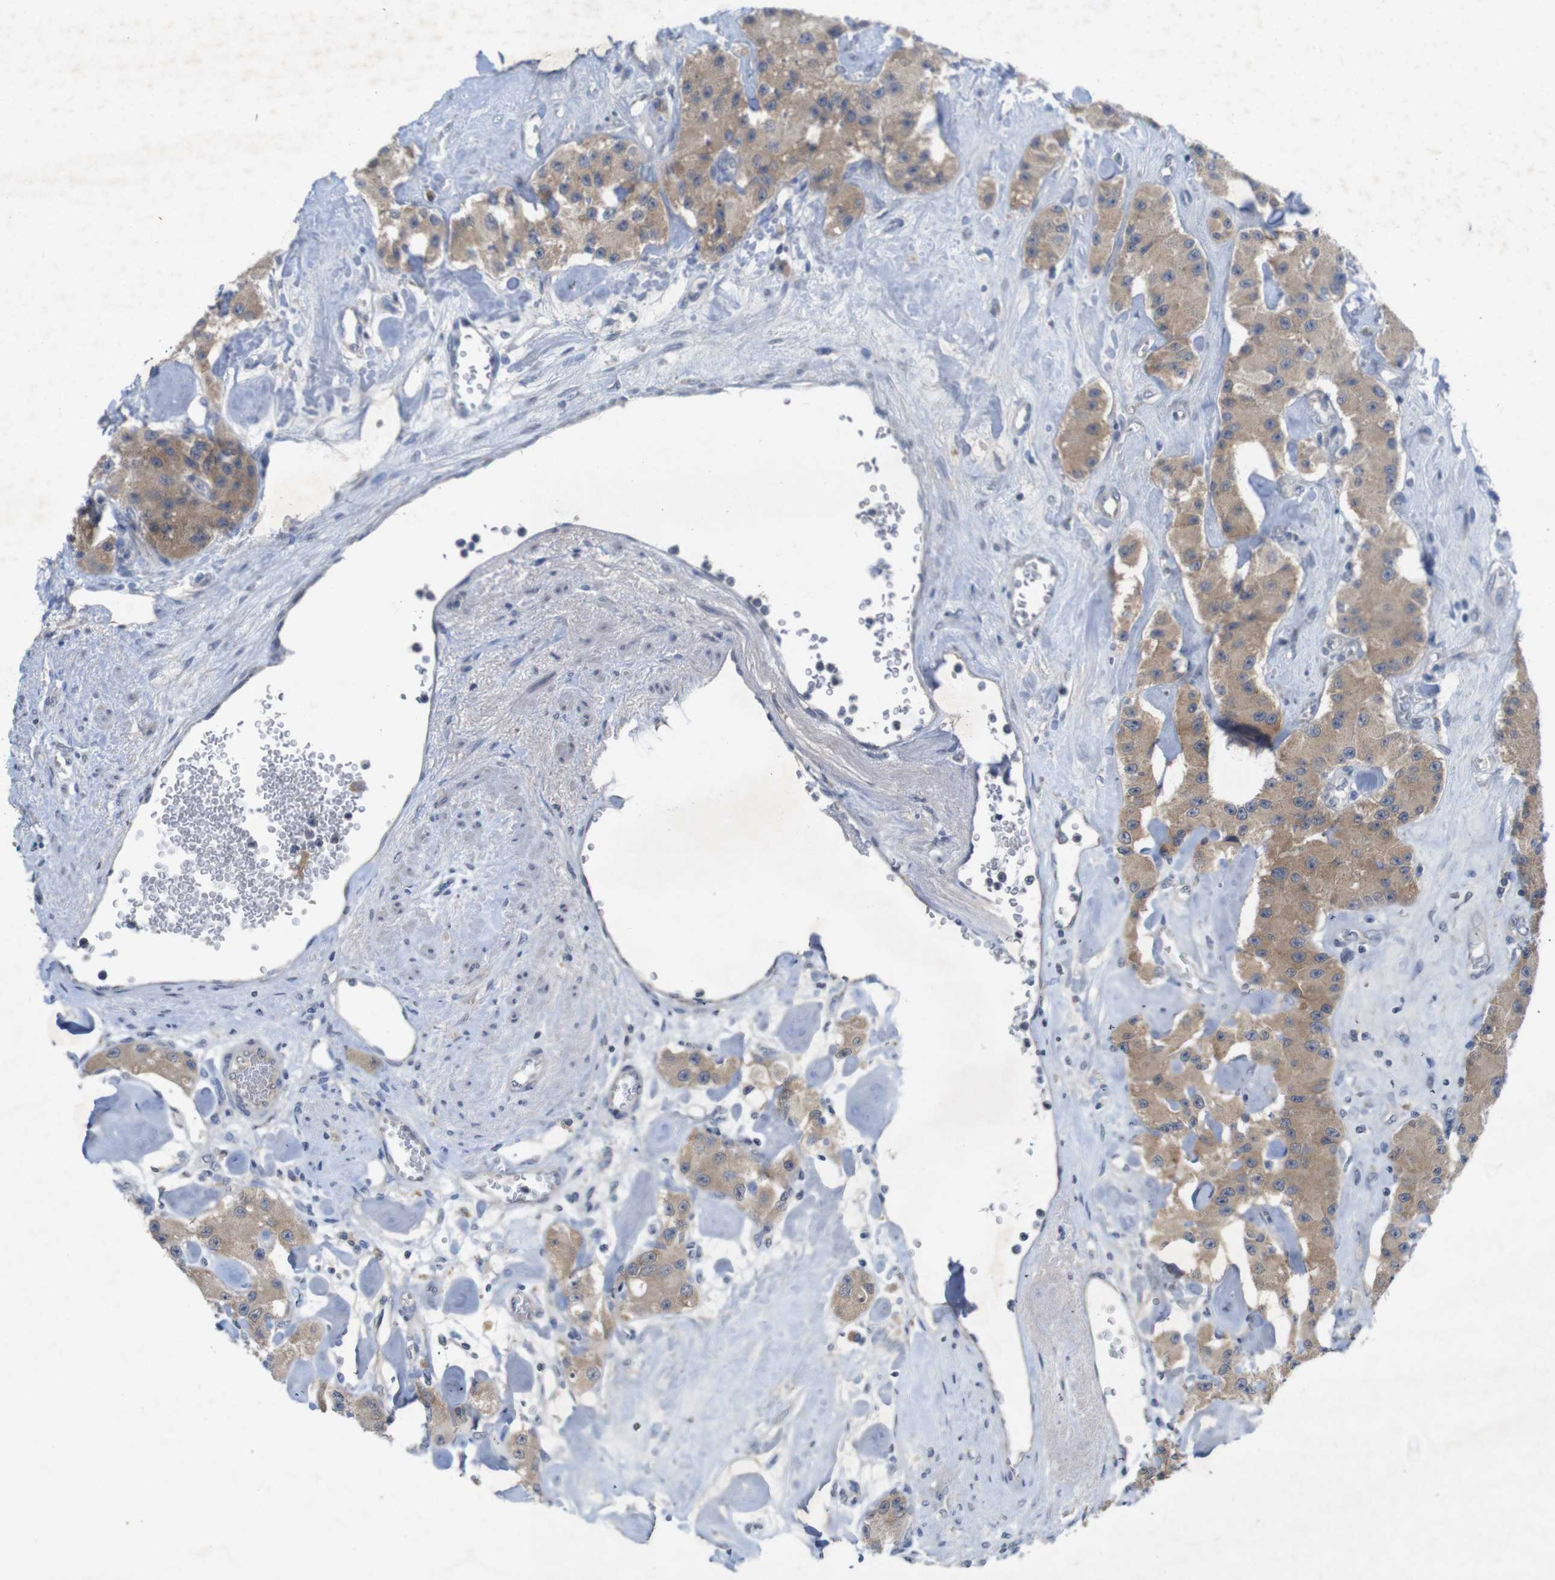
{"staining": {"intensity": "moderate", "quantity": ">75%", "location": "cytoplasmic/membranous"}, "tissue": "carcinoid", "cell_type": "Tumor cells", "image_type": "cancer", "snomed": [{"axis": "morphology", "description": "Carcinoid, malignant, NOS"}, {"axis": "topography", "description": "Pancreas"}], "caption": "Tumor cells show moderate cytoplasmic/membranous expression in approximately >75% of cells in carcinoid.", "gene": "BCAR3", "patient": {"sex": "male", "age": 41}}